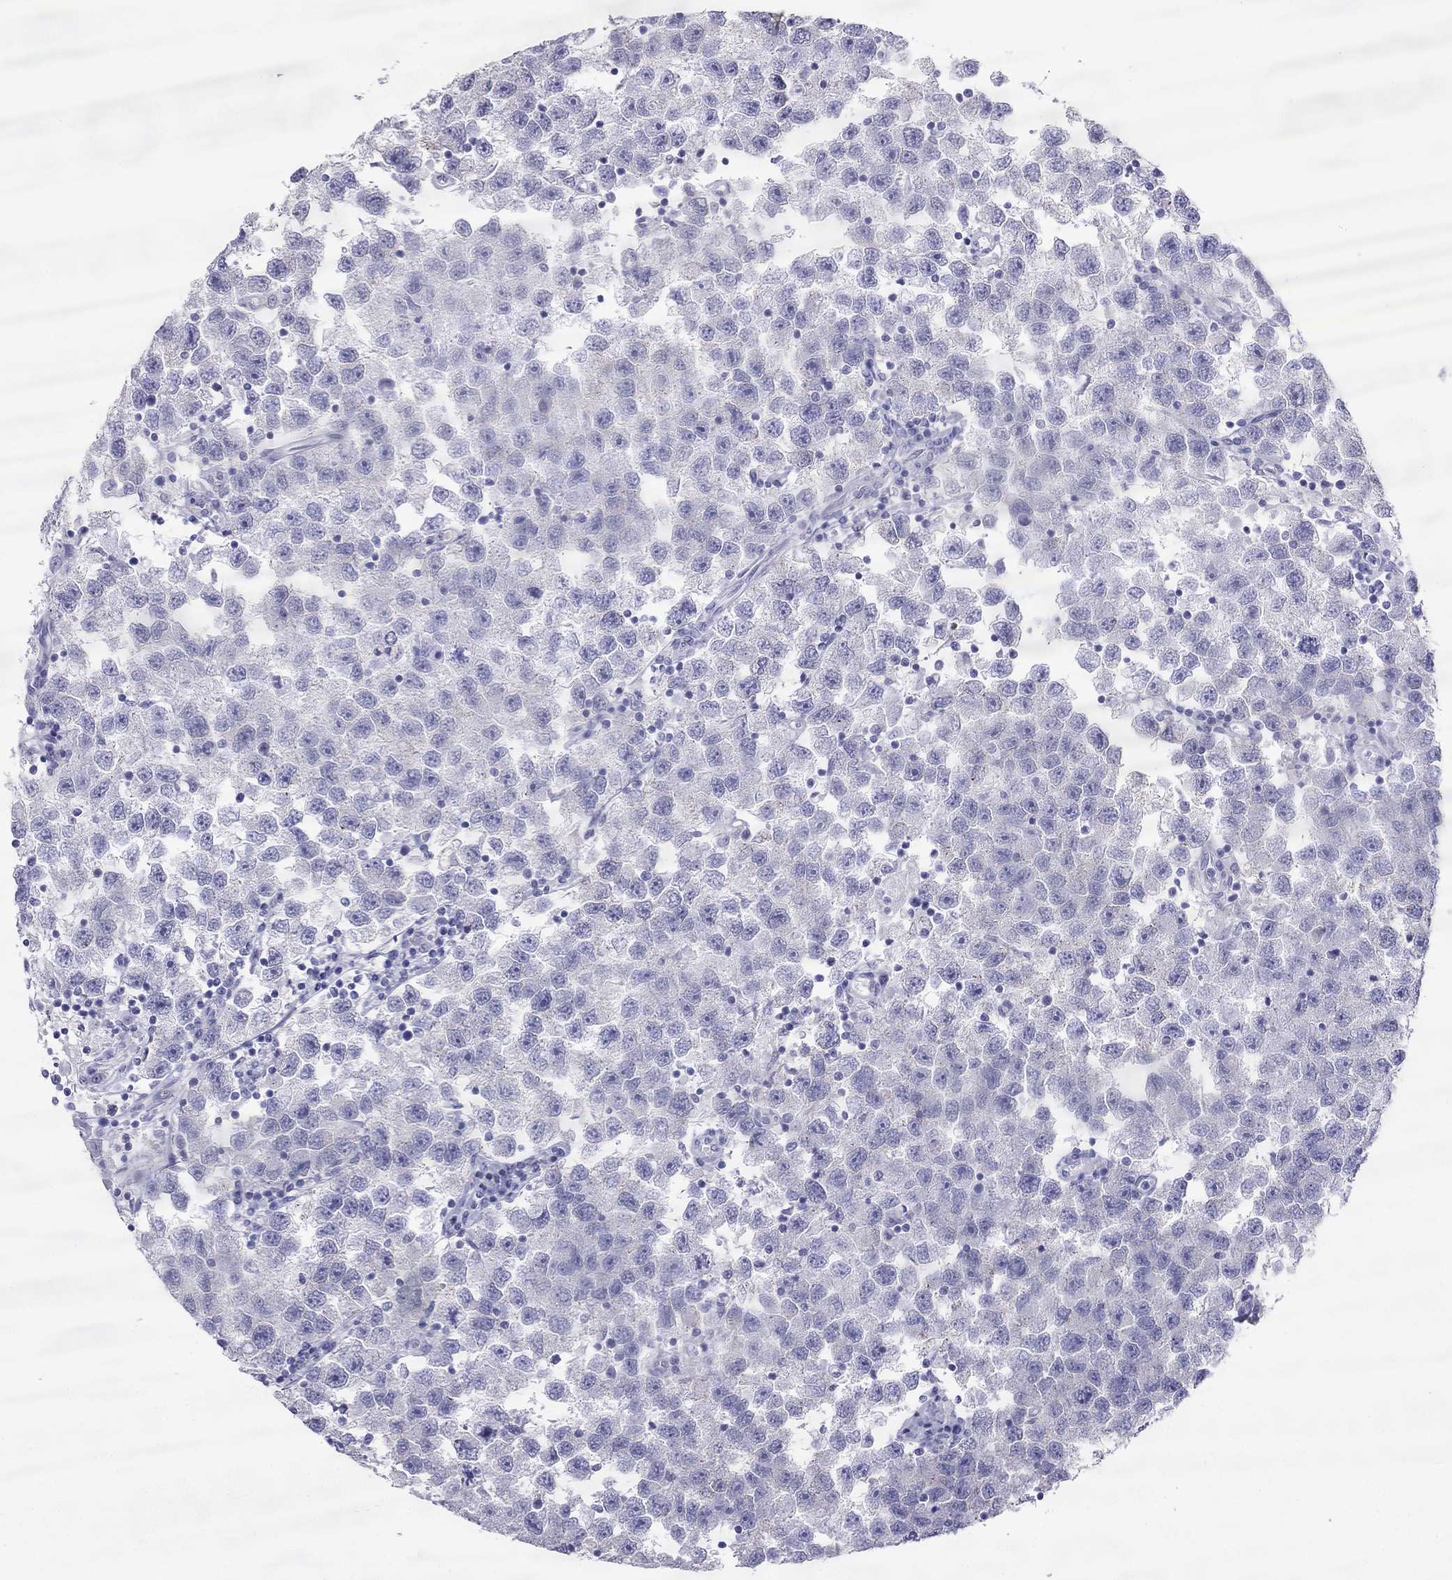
{"staining": {"intensity": "negative", "quantity": "none", "location": "none"}, "tissue": "testis cancer", "cell_type": "Tumor cells", "image_type": "cancer", "snomed": [{"axis": "morphology", "description": "Seminoma, NOS"}, {"axis": "topography", "description": "Testis"}], "caption": "Human testis seminoma stained for a protein using immunohistochemistry displays no positivity in tumor cells.", "gene": "MAEL", "patient": {"sex": "male", "age": 26}}